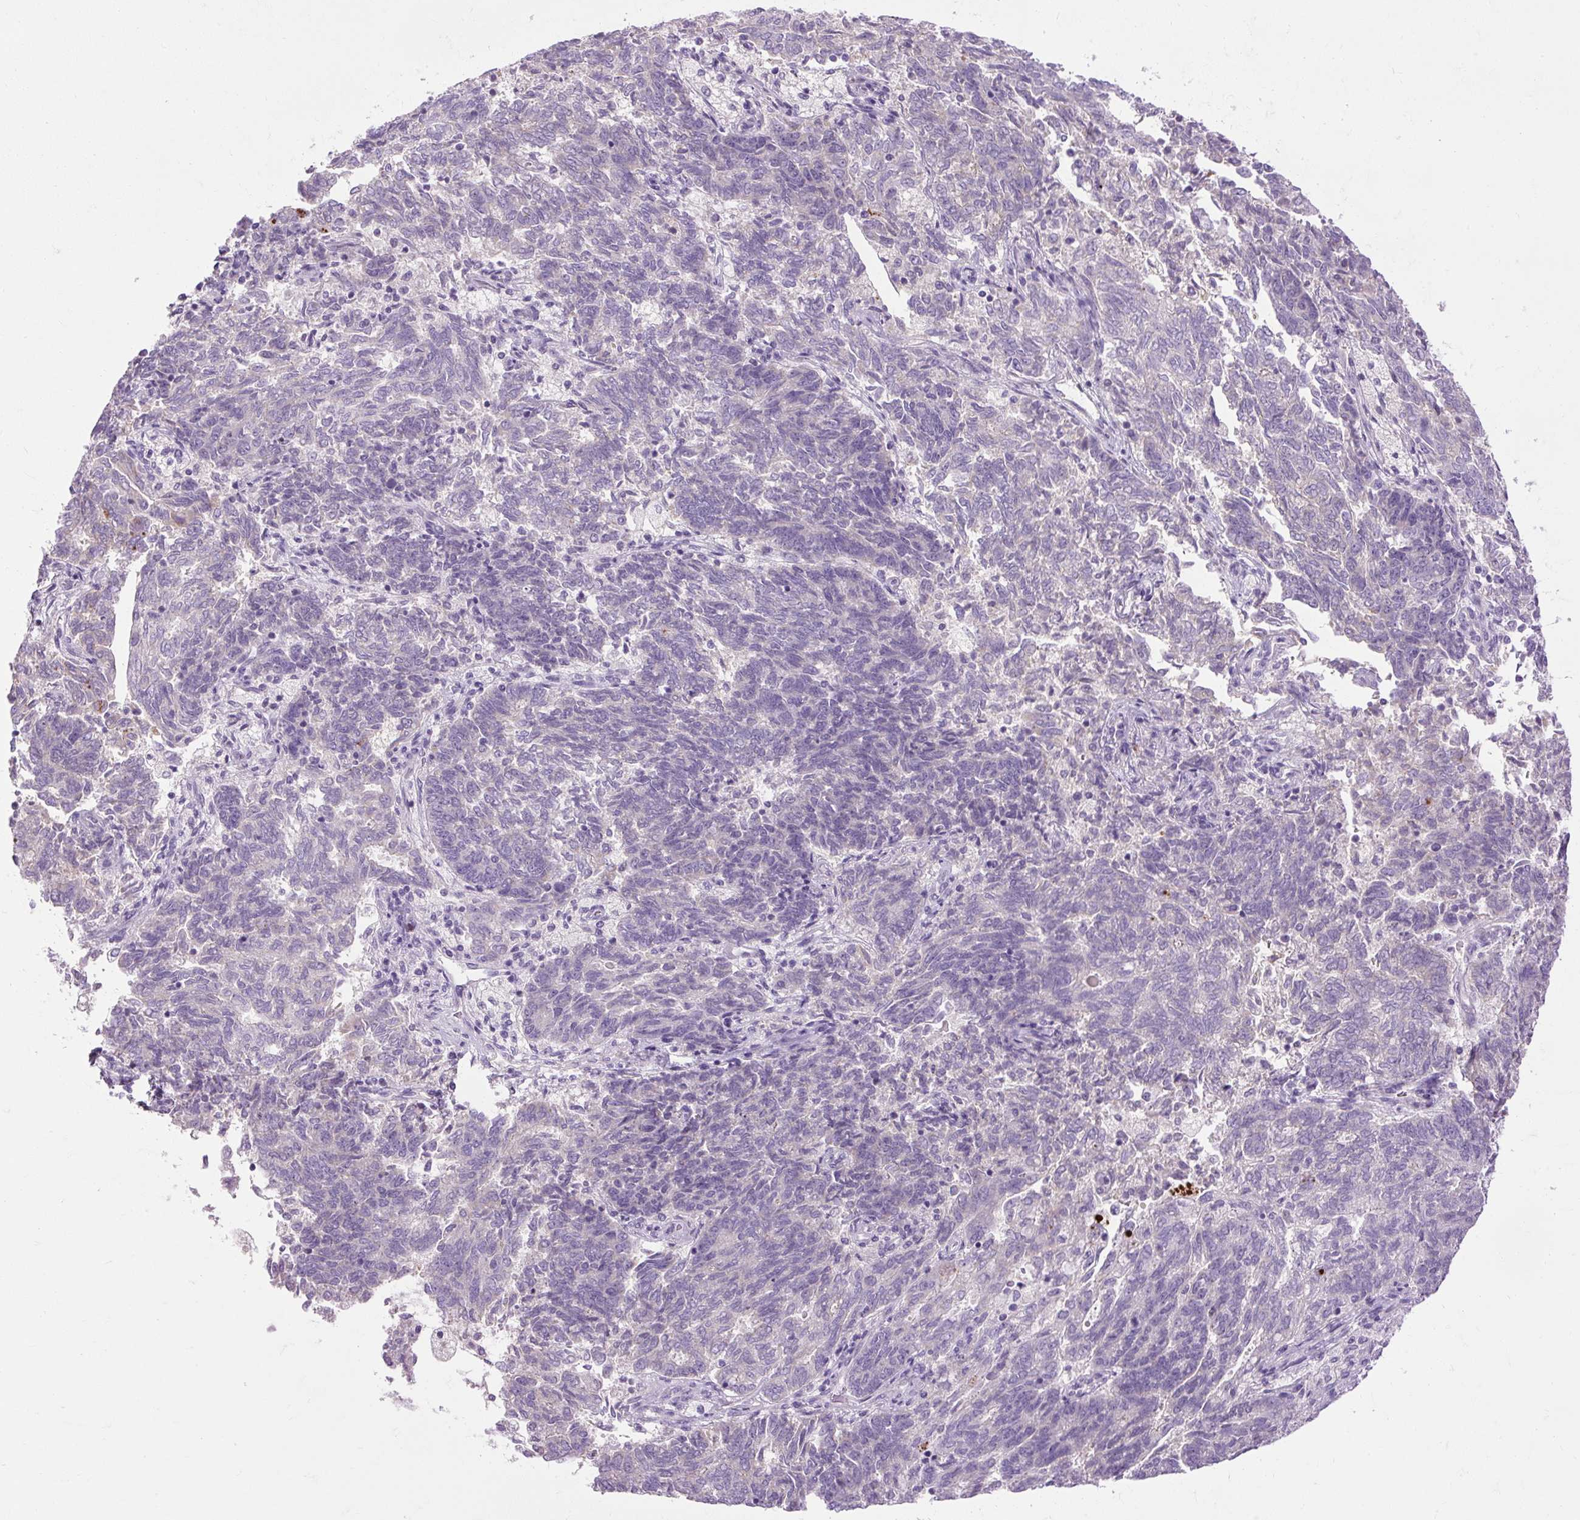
{"staining": {"intensity": "moderate", "quantity": "<25%", "location": "cytoplasmic/membranous"}, "tissue": "endometrial cancer", "cell_type": "Tumor cells", "image_type": "cancer", "snomed": [{"axis": "morphology", "description": "Adenocarcinoma, NOS"}, {"axis": "topography", "description": "Endometrium"}], "caption": "Protein expression analysis of human endometrial adenocarcinoma reveals moderate cytoplasmic/membranous expression in approximately <25% of tumor cells. The staining is performed using DAB brown chromogen to label protein expression. The nuclei are counter-stained blue using hematoxylin.", "gene": "ARRDC2", "patient": {"sex": "female", "age": 80}}